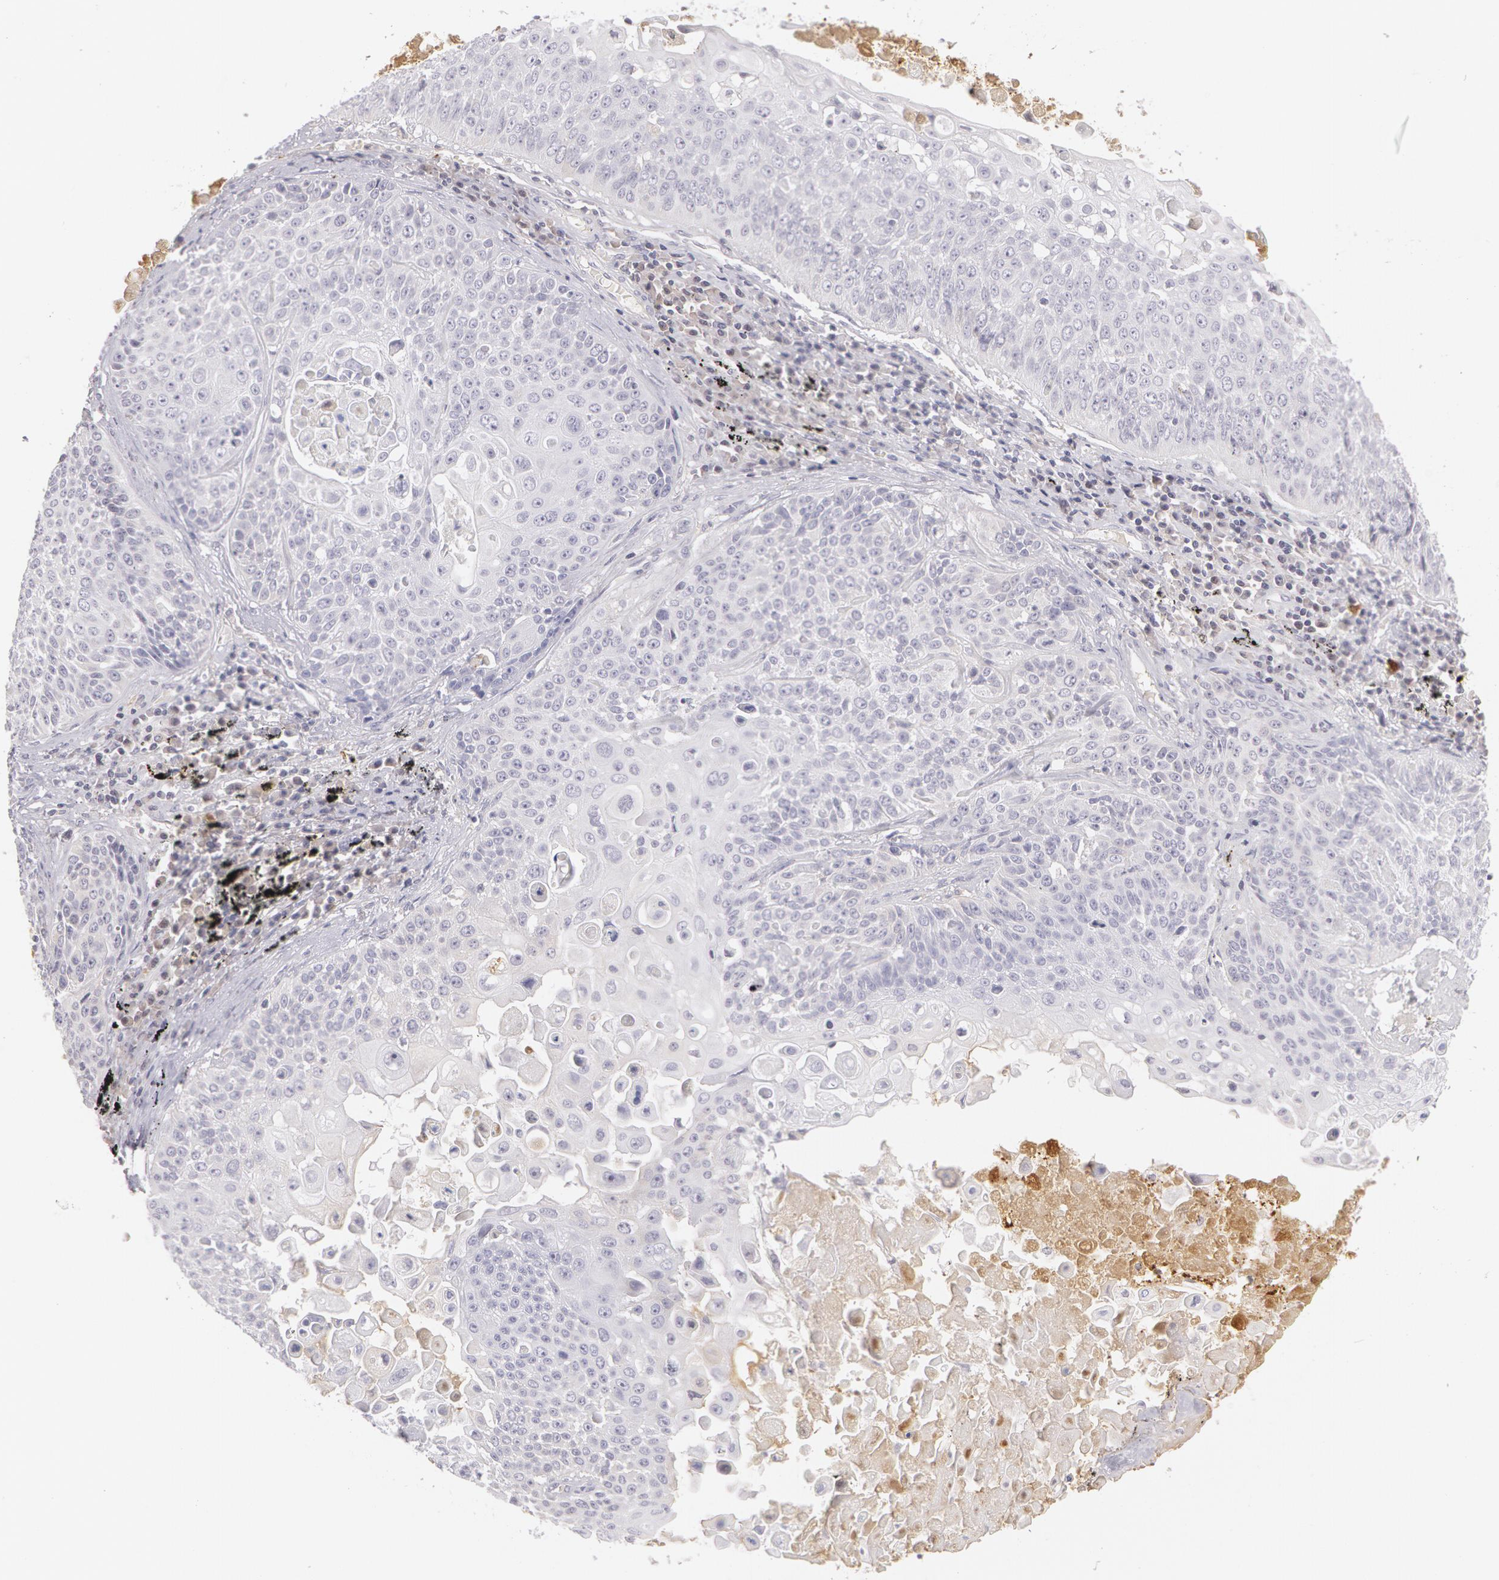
{"staining": {"intensity": "negative", "quantity": "none", "location": "none"}, "tissue": "lung cancer", "cell_type": "Tumor cells", "image_type": "cancer", "snomed": [{"axis": "morphology", "description": "Adenocarcinoma, NOS"}, {"axis": "topography", "description": "Lung"}], "caption": "This image is of lung cancer (adenocarcinoma) stained with immunohistochemistry to label a protein in brown with the nuclei are counter-stained blue. There is no positivity in tumor cells. The staining was performed using DAB to visualize the protein expression in brown, while the nuclei were stained in blue with hematoxylin (Magnification: 20x).", "gene": "LBP", "patient": {"sex": "male", "age": 60}}